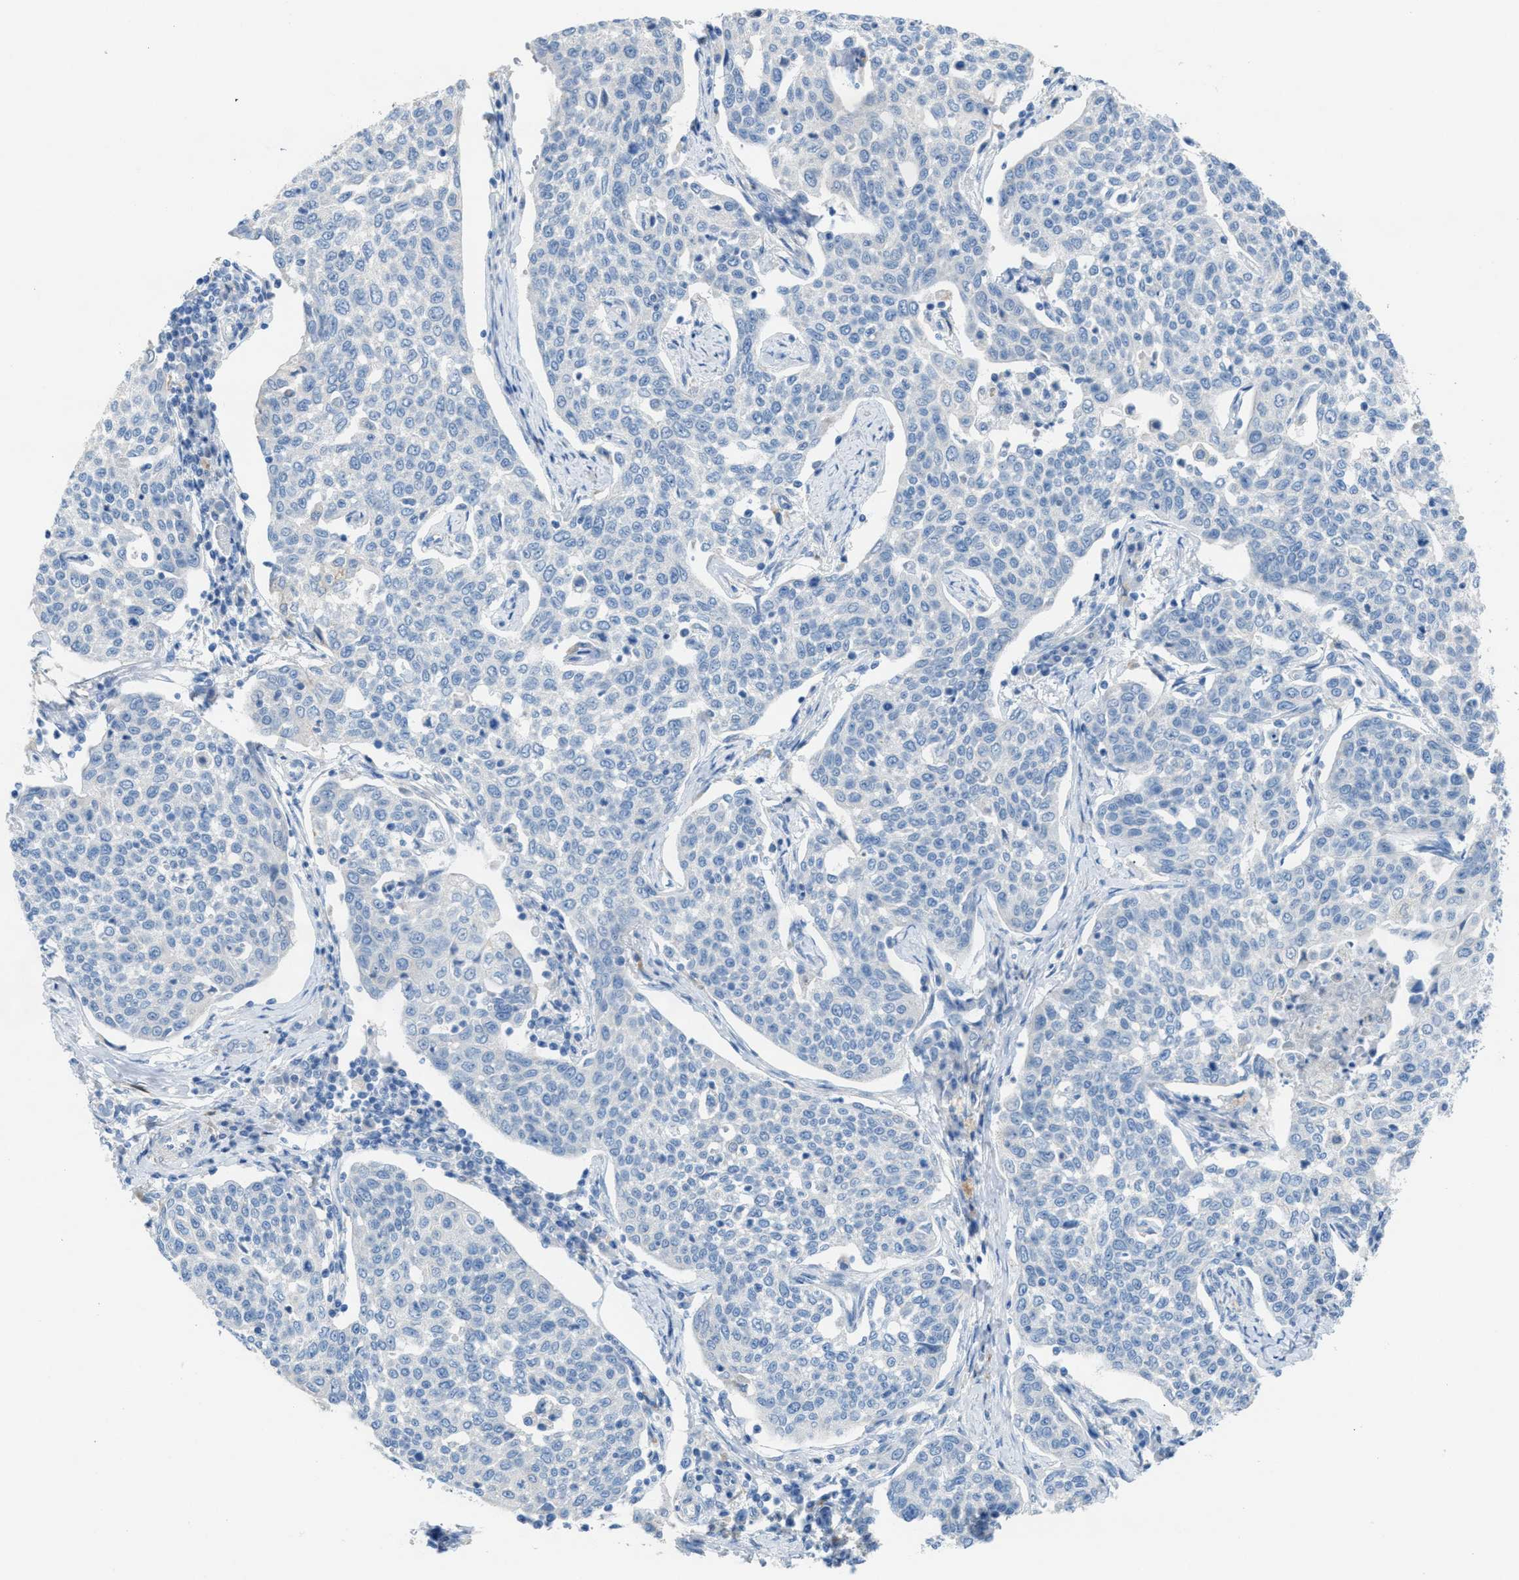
{"staining": {"intensity": "negative", "quantity": "none", "location": "none"}, "tissue": "cervical cancer", "cell_type": "Tumor cells", "image_type": "cancer", "snomed": [{"axis": "morphology", "description": "Squamous cell carcinoma, NOS"}, {"axis": "topography", "description": "Cervix"}], "caption": "IHC image of cervical squamous cell carcinoma stained for a protein (brown), which exhibits no expression in tumor cells.", "gene": "ASPA", "patient": {"sex": "female", "age": 34}}